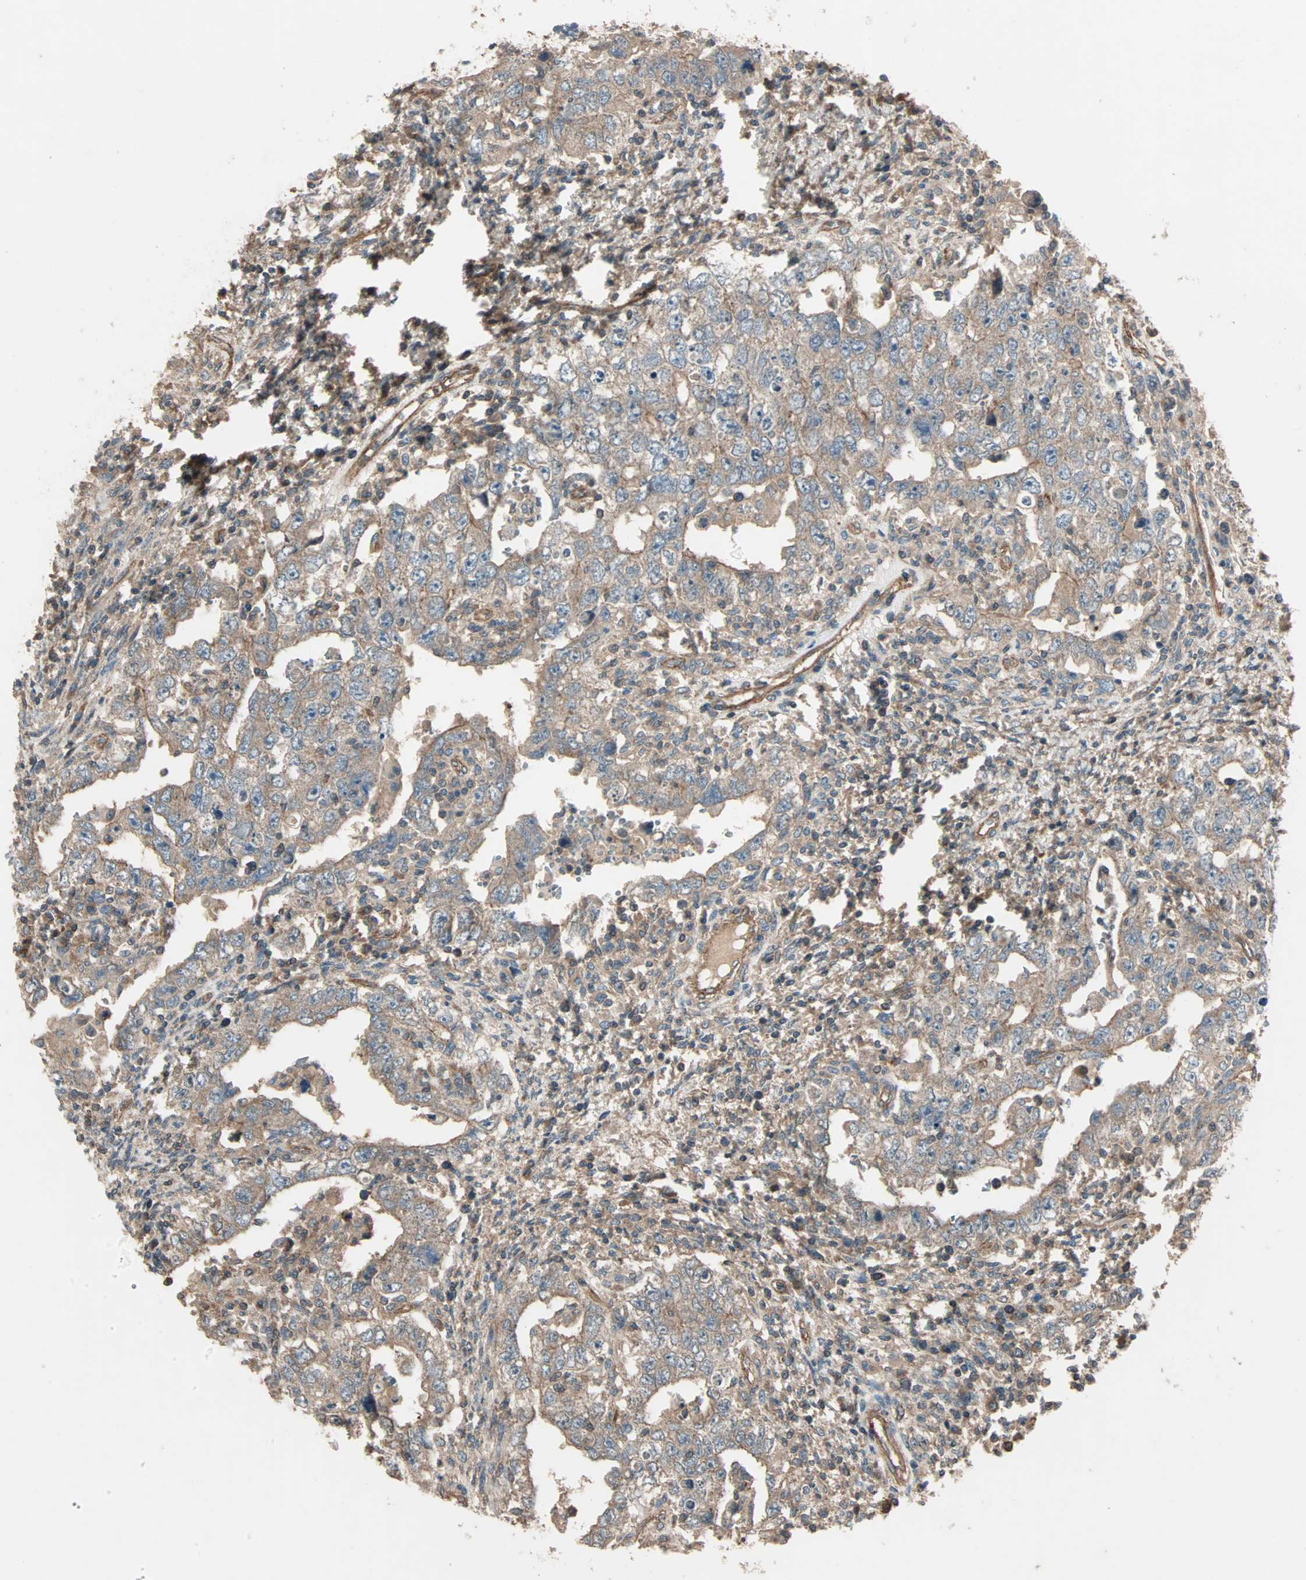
{"staining": {"intensity": "moderate", "quantity": ">75%", "location": "cytoplasmic/membranous"}, "tissue": "testis cancer", "cell_type": "Tumor cells", "image_type": "cancer", "snomed": [{"axis": "morphology", "description": "Carcinoma, Embryonal, NOS"}, {"axis": "topography", "description": "Testis"}], "caption": "Moderate cytoplasmic/membranous positivity is identified in about >75% of tumor cells in testis cancer (embryonal carcinoma). (DAB IHC, brown staining for protein, blue staining for nuclei).", "gene": "GCK", "patient": {"sex": "male", "age": 26}}